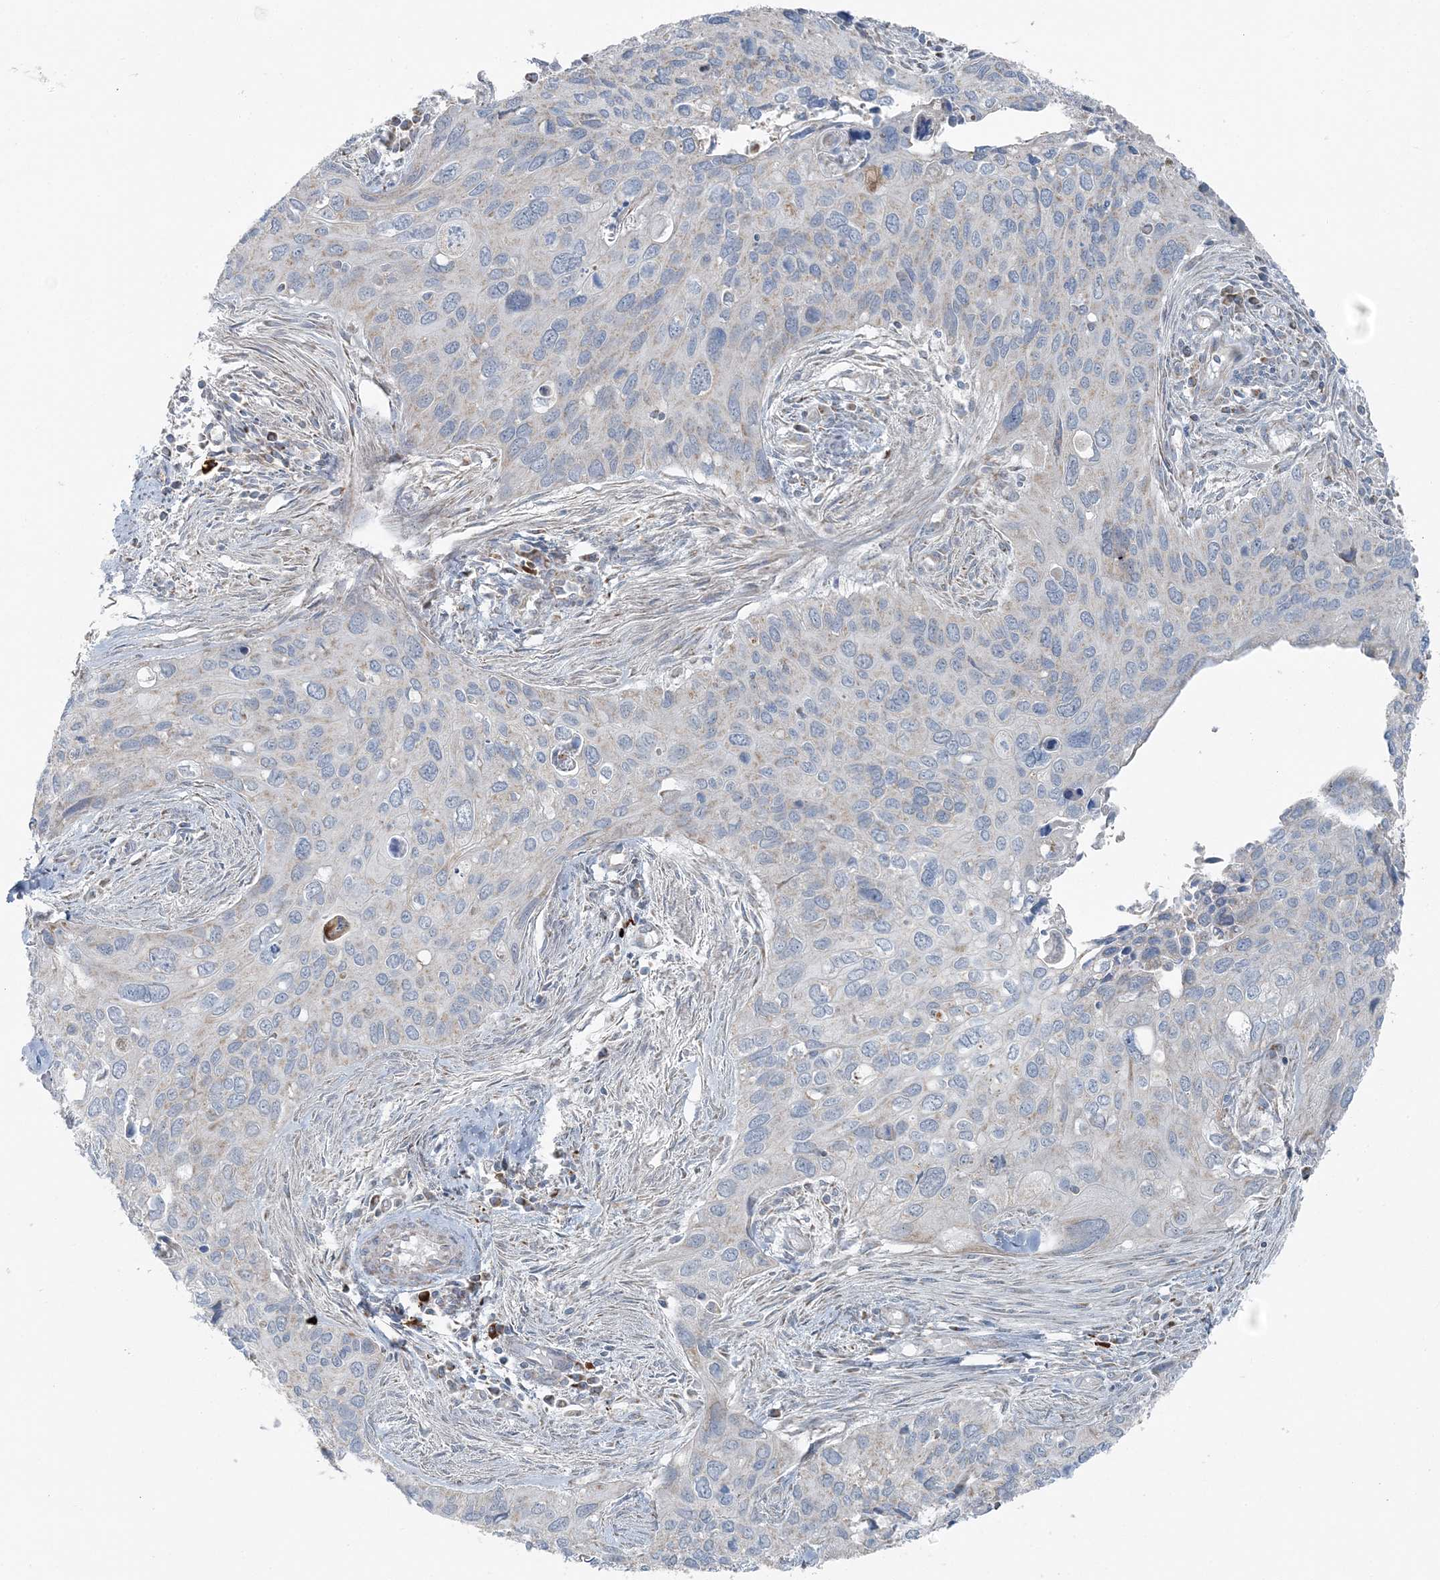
{"staining": {"intensity": "negative", "quantity": "none", "location": "none"}, "tissue": "cervical cancer", "cell_type": "Tumor cells", "image_type": "cancer", "snomed": [{"axis": "morphology", "description": "Squamous cell carcinoma, NOS"}, {"axis": "topography", "description": "Cervix"}], "caption": "Immunohistochemical staining of squamous cell carcinoma (cervical) displays no significant staining in tumor cells.", "gene": "SLC22A16", "patient": {"sex": "female", "age": 55}}